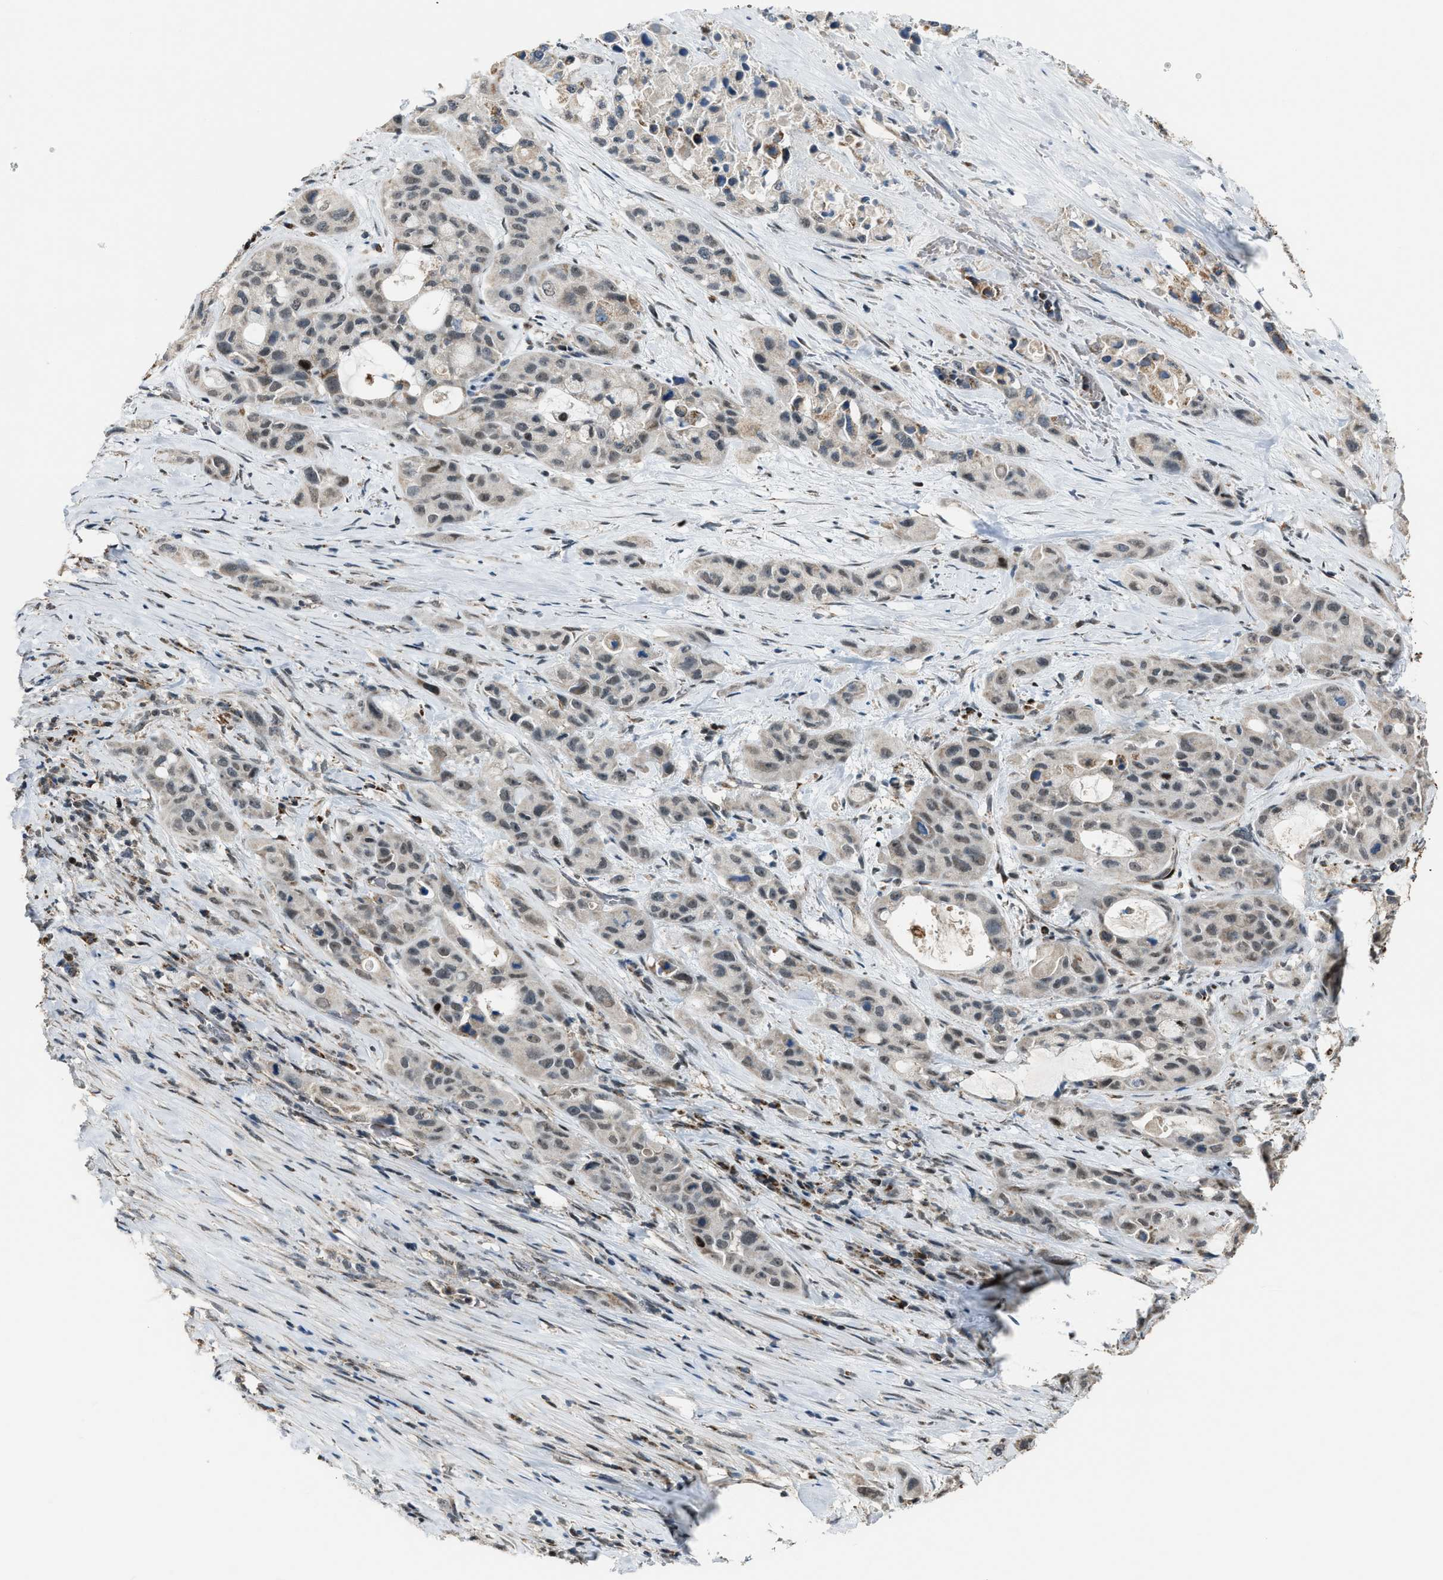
{"staining": {"intensity": "negative", "quantity": "none", "location": "none"}, "tissue": "pancreatic cancer", "cell_type": "Tumor cells", "image_type": "cancer", "snomed": [{"axis": "morphology", "description": "Adenocarcinoma, NOS"}, {"axis": "topography", "description": "Pancreas"}], "caption": "The immunohistochemistry histopathology image has no significant staining in tumor cells of adenocarcinoma (pancreatic) tissue. (DAB (3,3'-diaminobenzidine) immunohistochemistry (IHC) with hematoxylin counter stain).", "gene": "CHN2", "patient": {"sex": "male", "age": 53}}